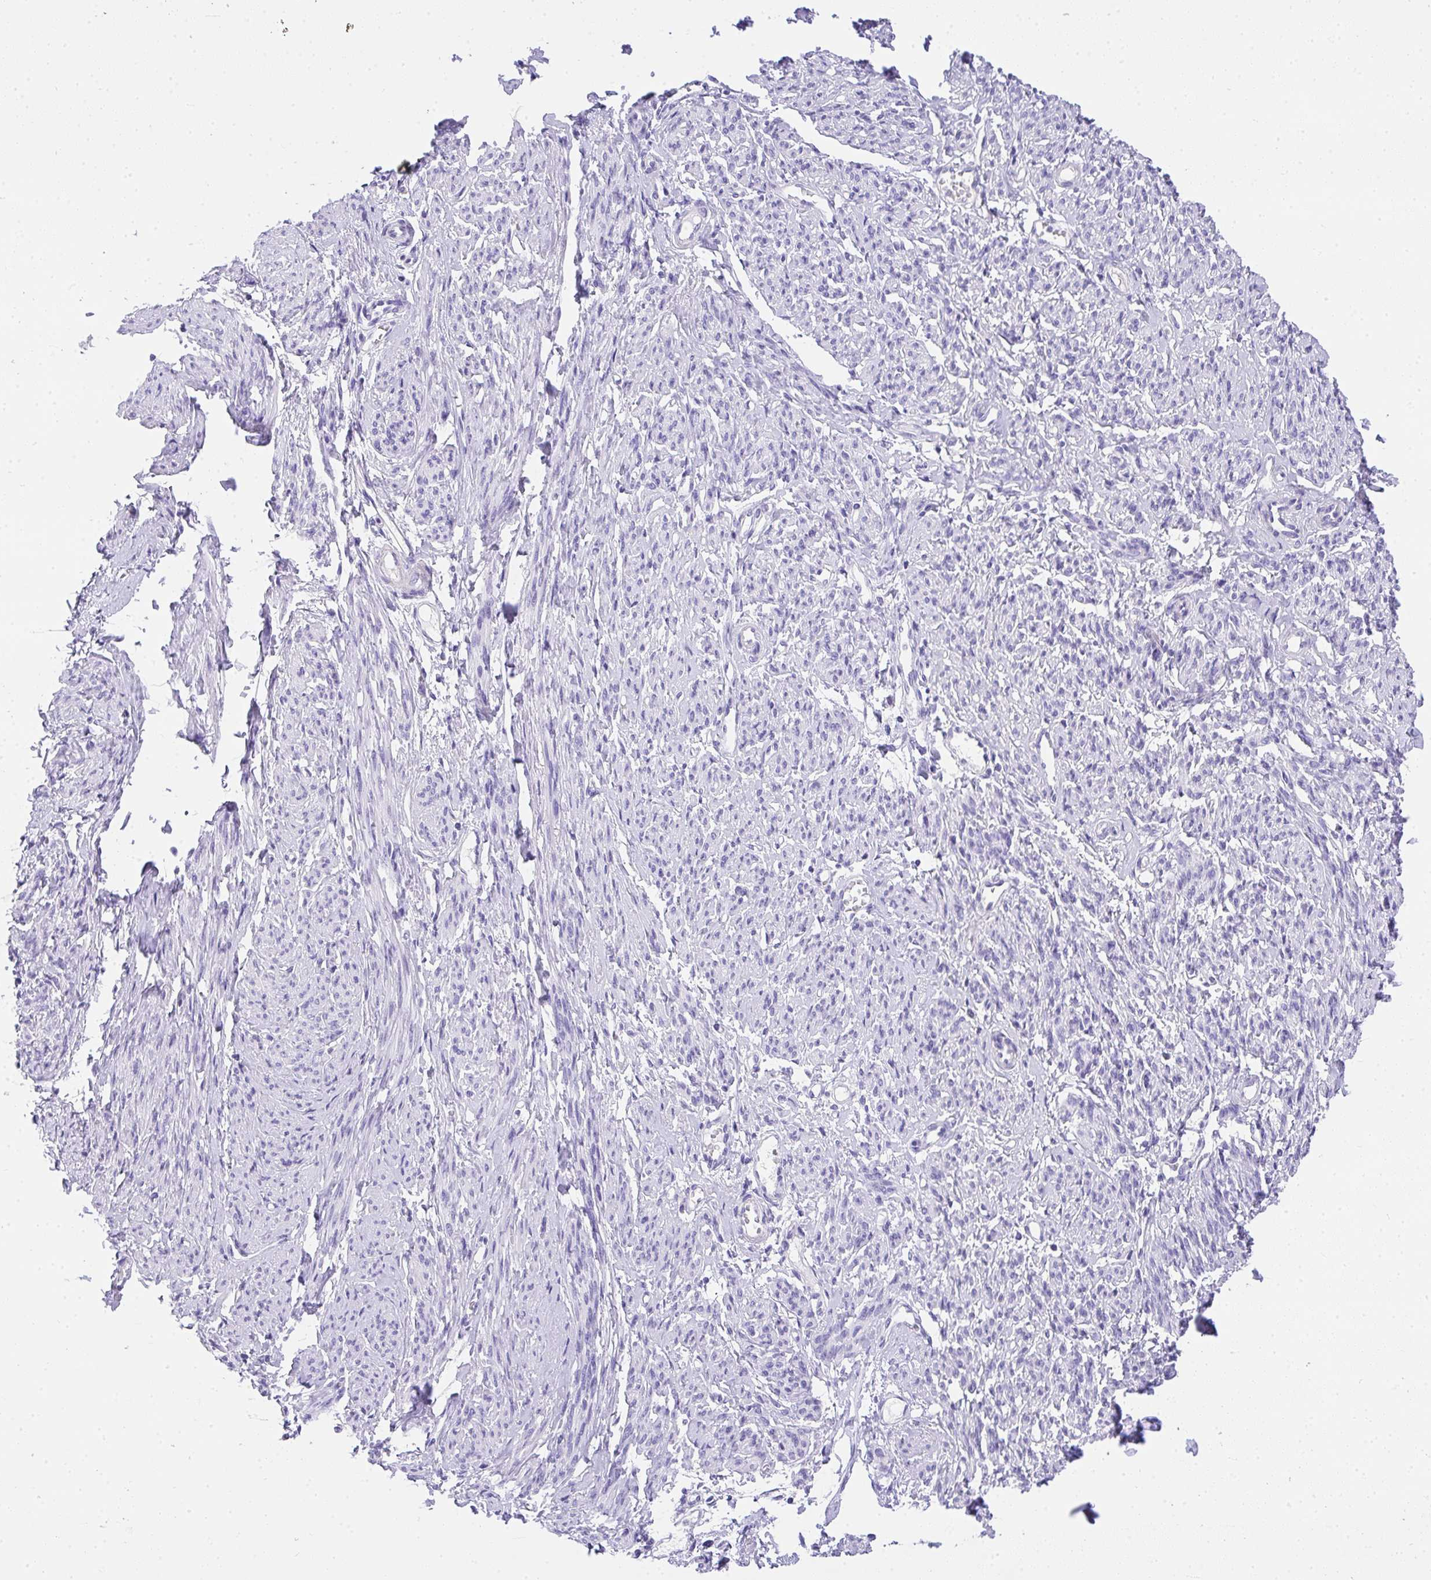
{"staining": {"intensity": "negative", "quantity": "none", "location": "none"}, "tissue": "smooth muscle", "cell_type": "Smooth muscle cells", "image_type": "normal", "snomed": [{"axis": "morphology", "description": "Normal tissue, NOS"}, {"axis": "topography", "description": "Smooth muscle"}], "caption": "Smooth muscle cells show no significant staining in unremarkable smooth muscle.", "gene": "AVIL", "patient": {"sex": "female", "age": 65}}